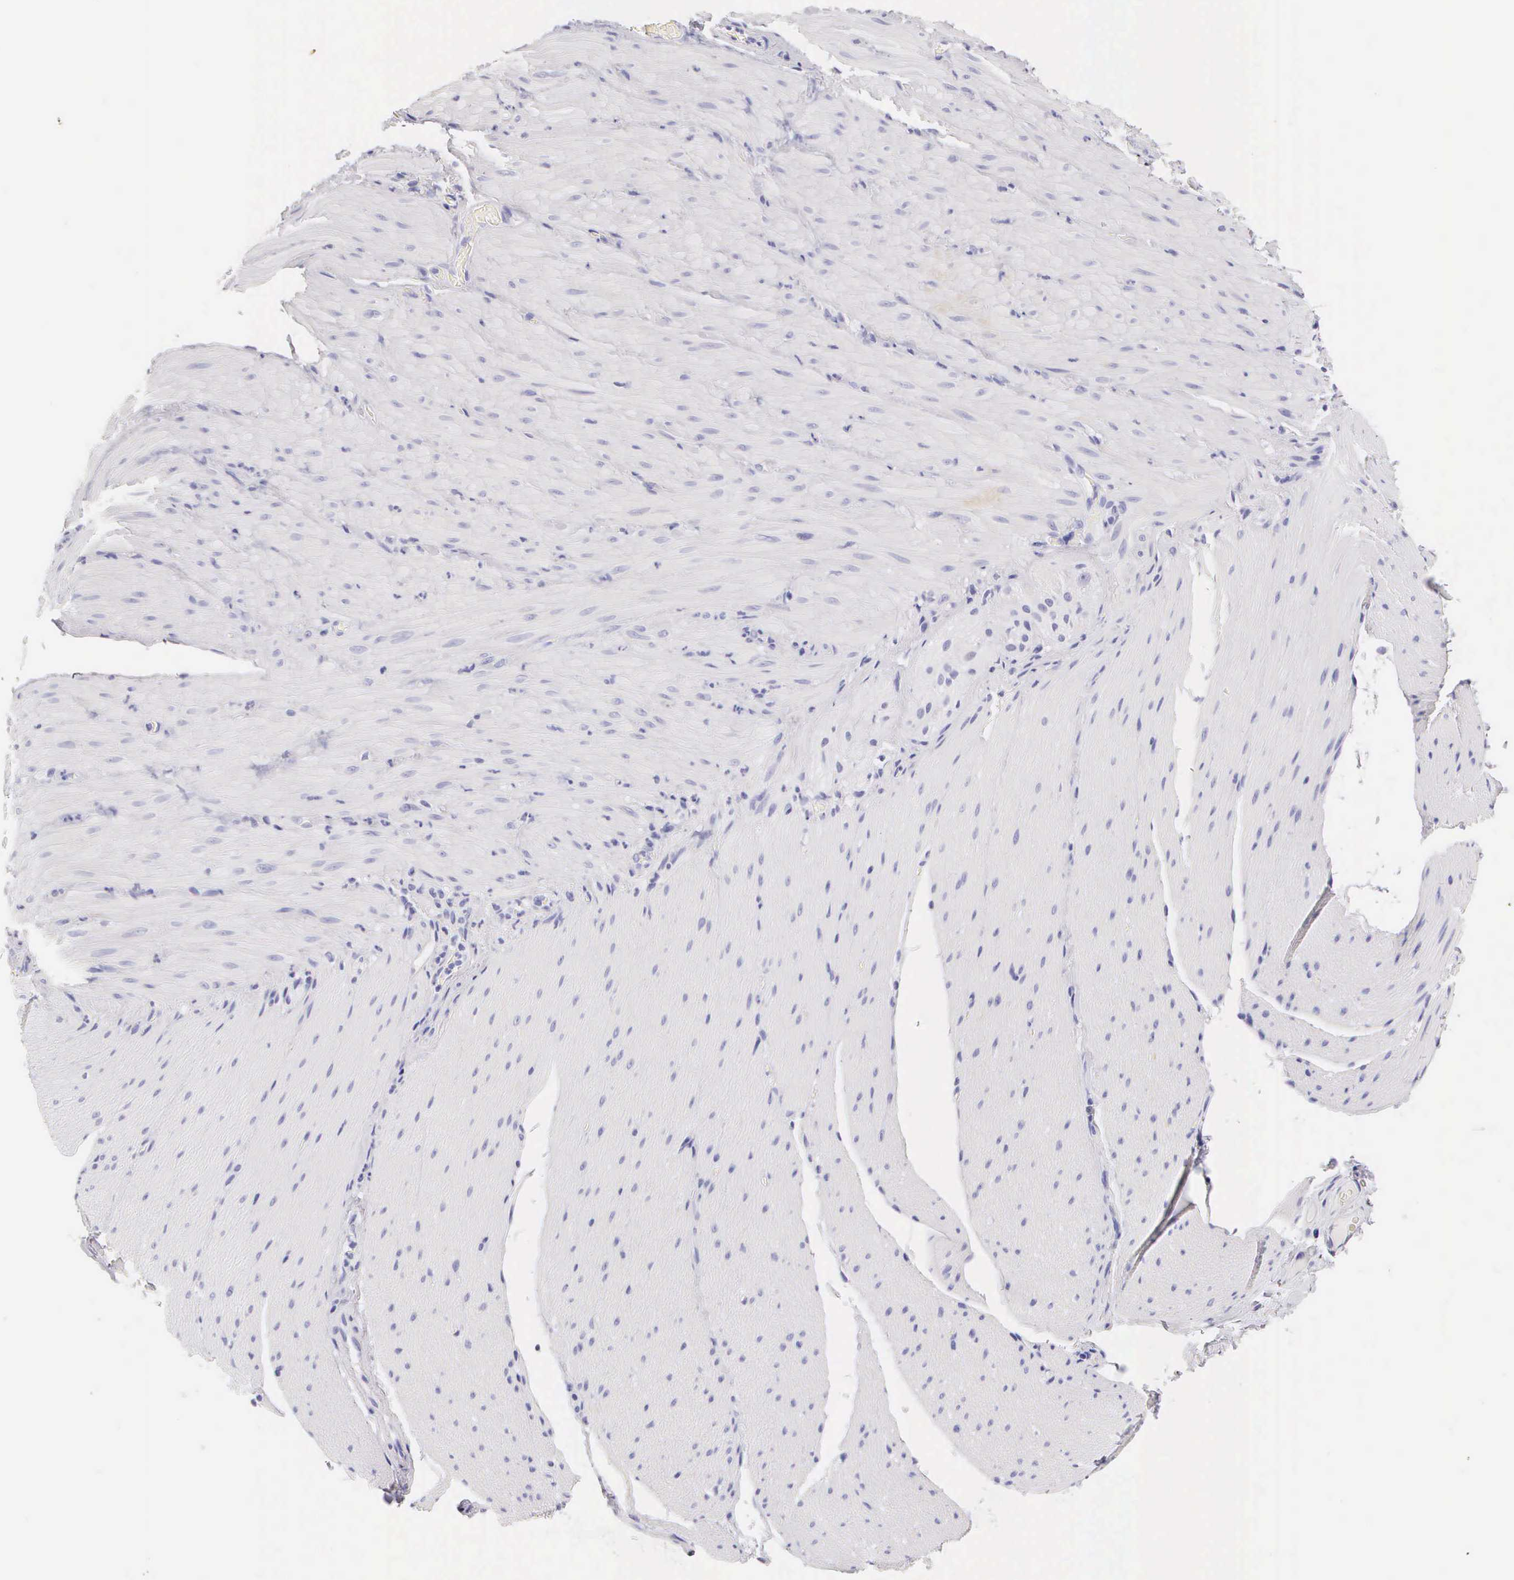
{"staining": {"intensity": "negative", "quantity": "none", "location": "none"}, "tissue": "smooth muscle", "cell_type": "Smooth muscle cells", "image_type": "normal", "snomed": [{"axis": "morphology", "description": "Normal tissue, NOS"}, {"axis": "topography", "description": "Duodenum"}], "caption": "IHC of benign smooth muscle displays no positivity in smooth muscle cells. (IHC, brightfield microscopy, high magnification).", "gene": "KRT17", "patient": {"sex": "male", "age": 63}}